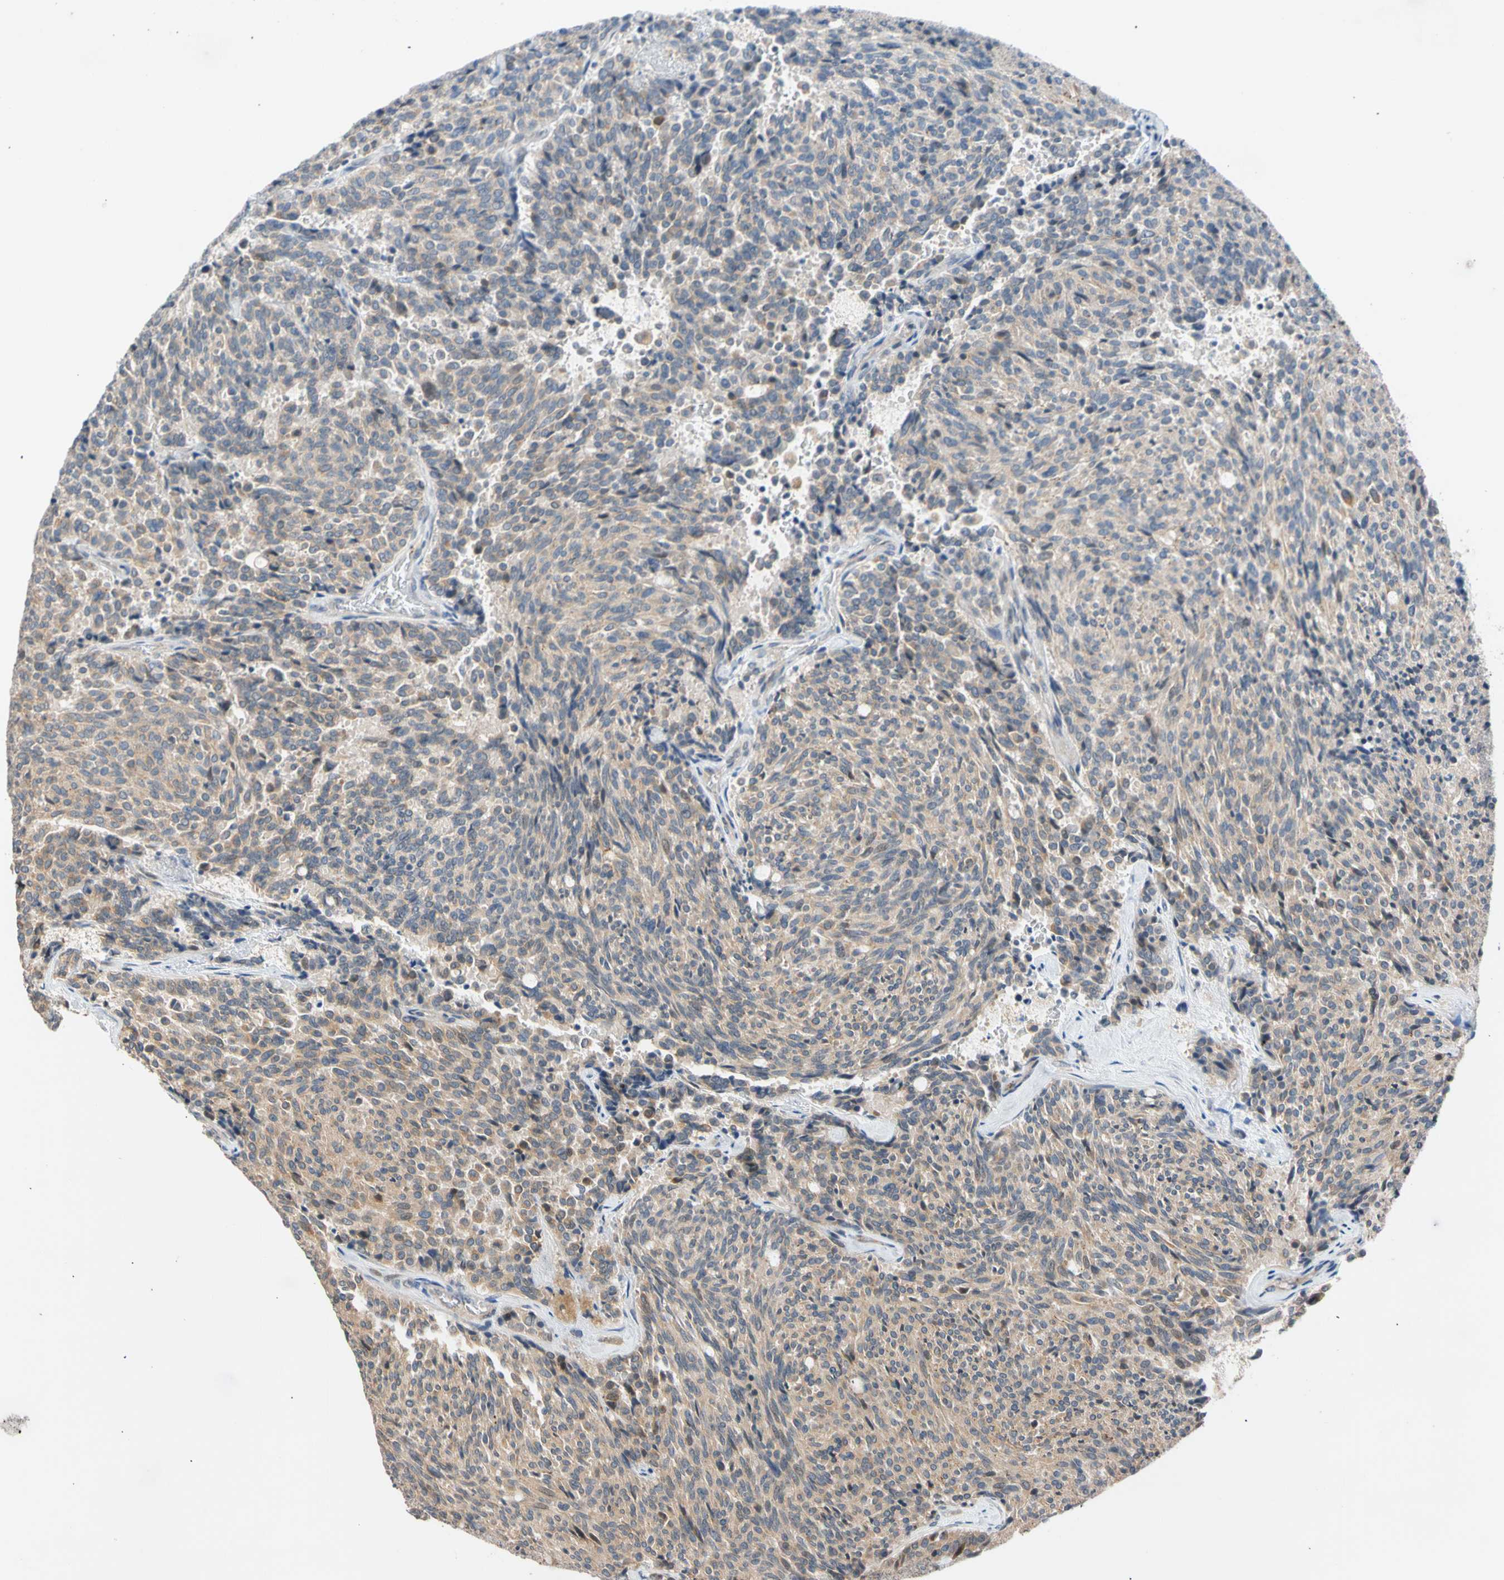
{"staining": {"intensity": "weak", "quantity": ">75%", "location": "cytoplasmic/membranous"}, "tissue": "carcinoid", "cell_type": "Tumor cells", "image_type": "cancer", "snomed": [{"axis": "morphology", "description": "Carcinoid, malignant, NOS"}, {"axis": "topography", "description": "Pancreas"}], "caption": "Immunohistochemistry (IHC) (DAB) staining of carcinoid shows weak cytoplasmic/membranous protein expression in approximately >75% of tumor cells.", "gene": "CNST", "patient": {"sex": "female", "age": 54}}